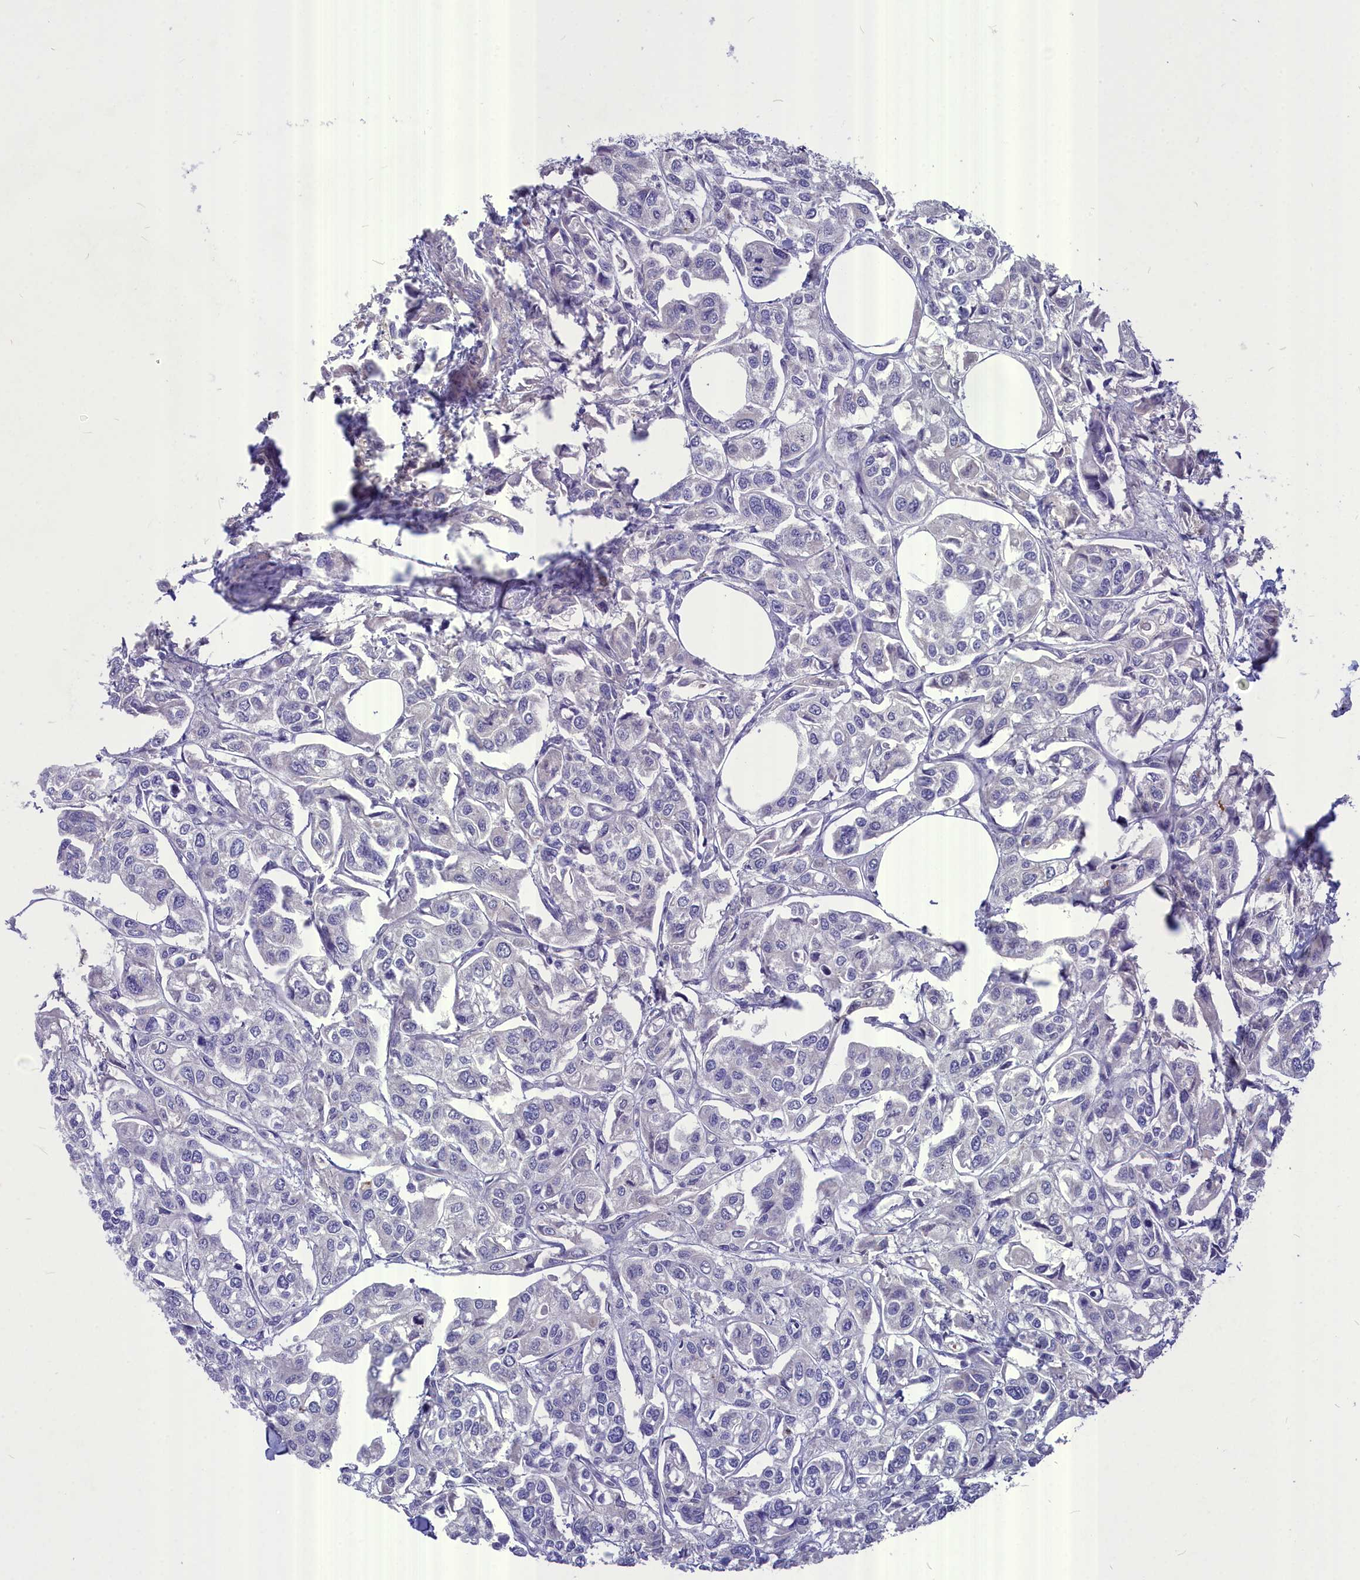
{"staining": {"intensity": "negative", "quantity": "none", "location": "none"}, "tissue": "urothelial cancer", "cell_type": "Tumor cells", "image_type": "cancer", "snomed": [{"axis": "morphology", "description": "Urothelial carcinoma, High grade"}, {"axis": "topography", "description": "Urinary bladder"}], "caption": "Immunohistochemistry photomicrograph of neoplastic tissue: human urothelial cancer stained with DAB (3,3'-diaminobenzidine) exhibits no significant protein expression in tumor cells.", "gene": "DEFB119", "patient": {"sex": "male", "age": 67}}